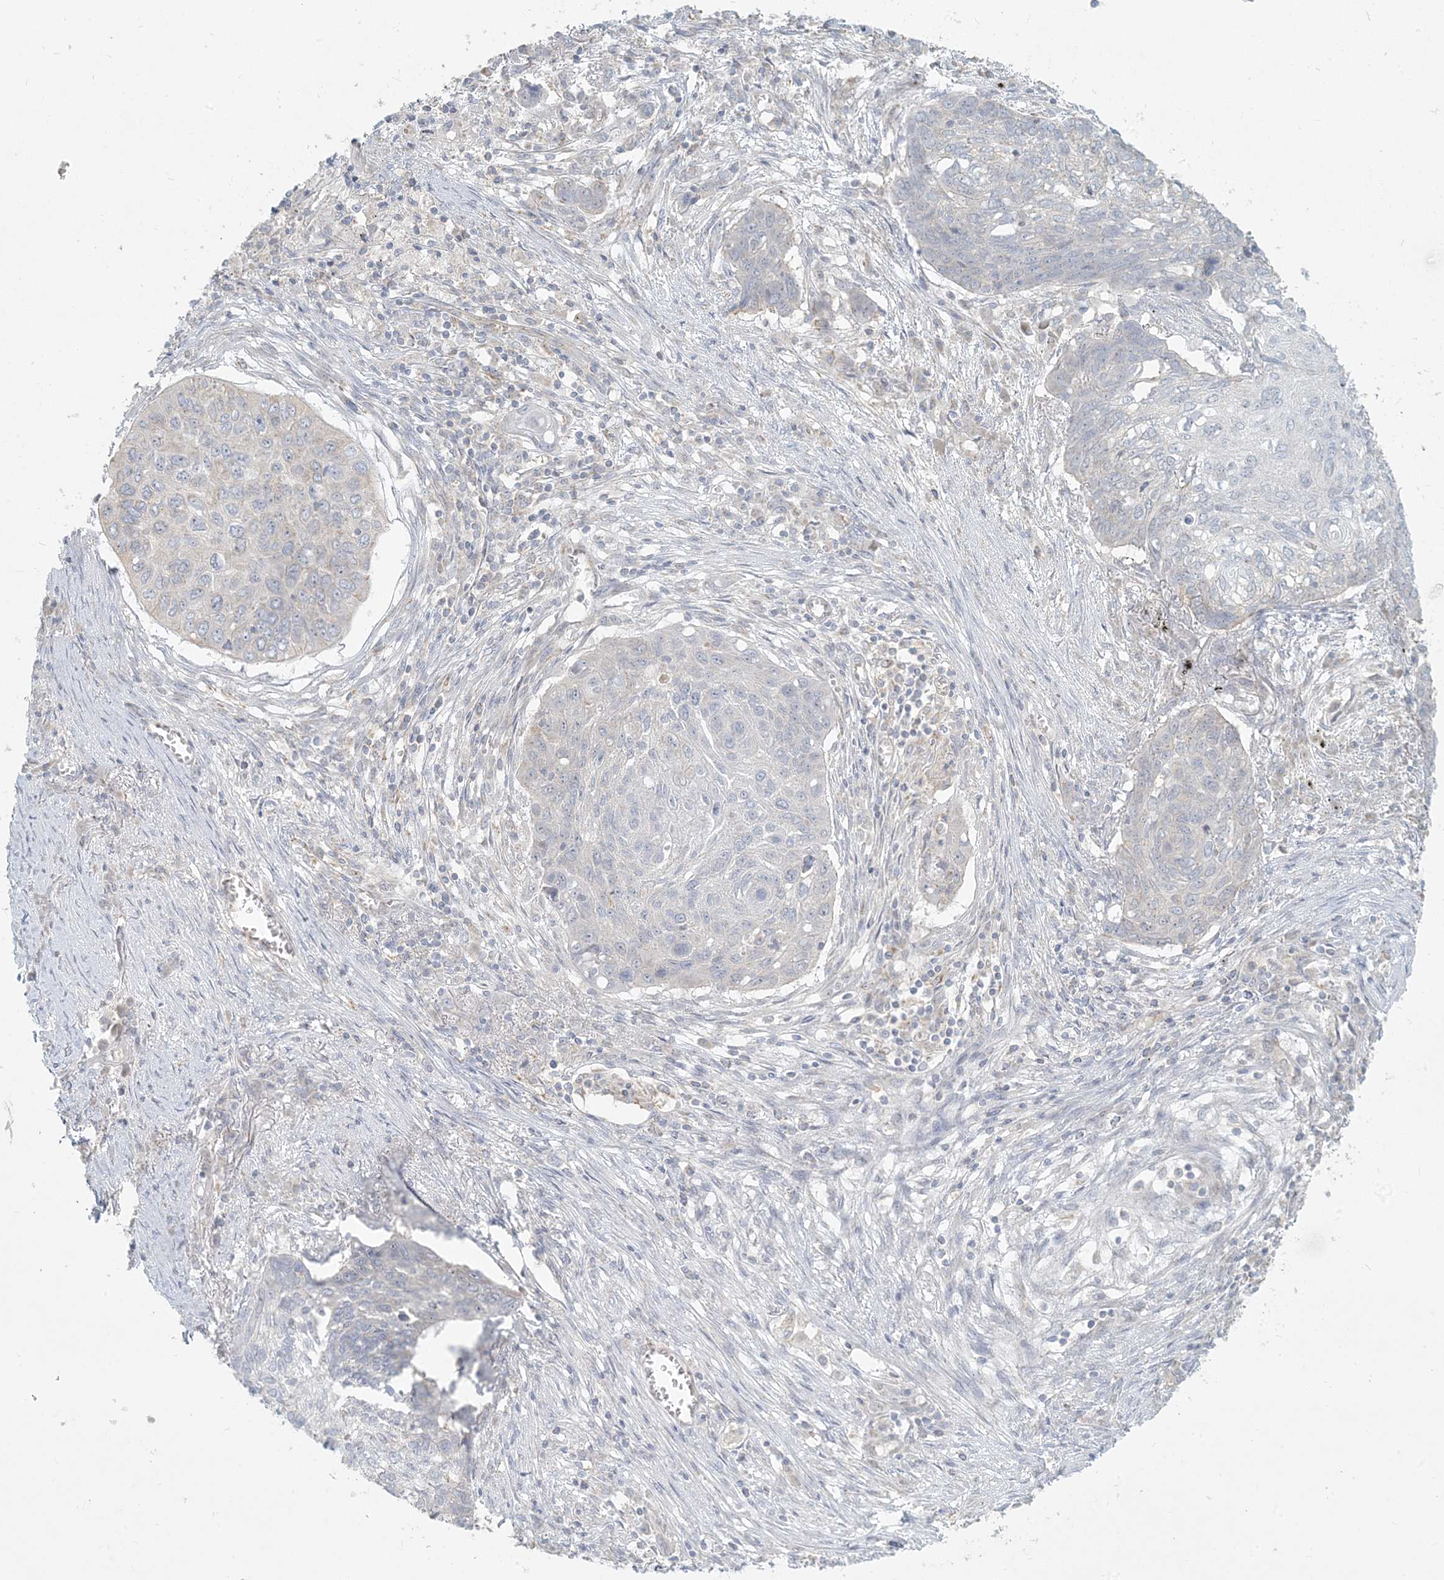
{"staining": {"intensity": "negative", "quantity": "none", "location": "none"}, "tissue": "lung cancer", "cell_type": "Tumor cells", "image_type": "cancer", "snomed": [{"axis": "morphology", "description": "Squamous cell carcinoma, NOS"}, {"axis": "topography", "description": "Lung"}], "caption": "Human lung squamous cell carcinoma stained for a protein using IHC exhibits no staining in tumor cells.", "gene": "HACL1", "patient": {"sex": "female", "age": 63}}